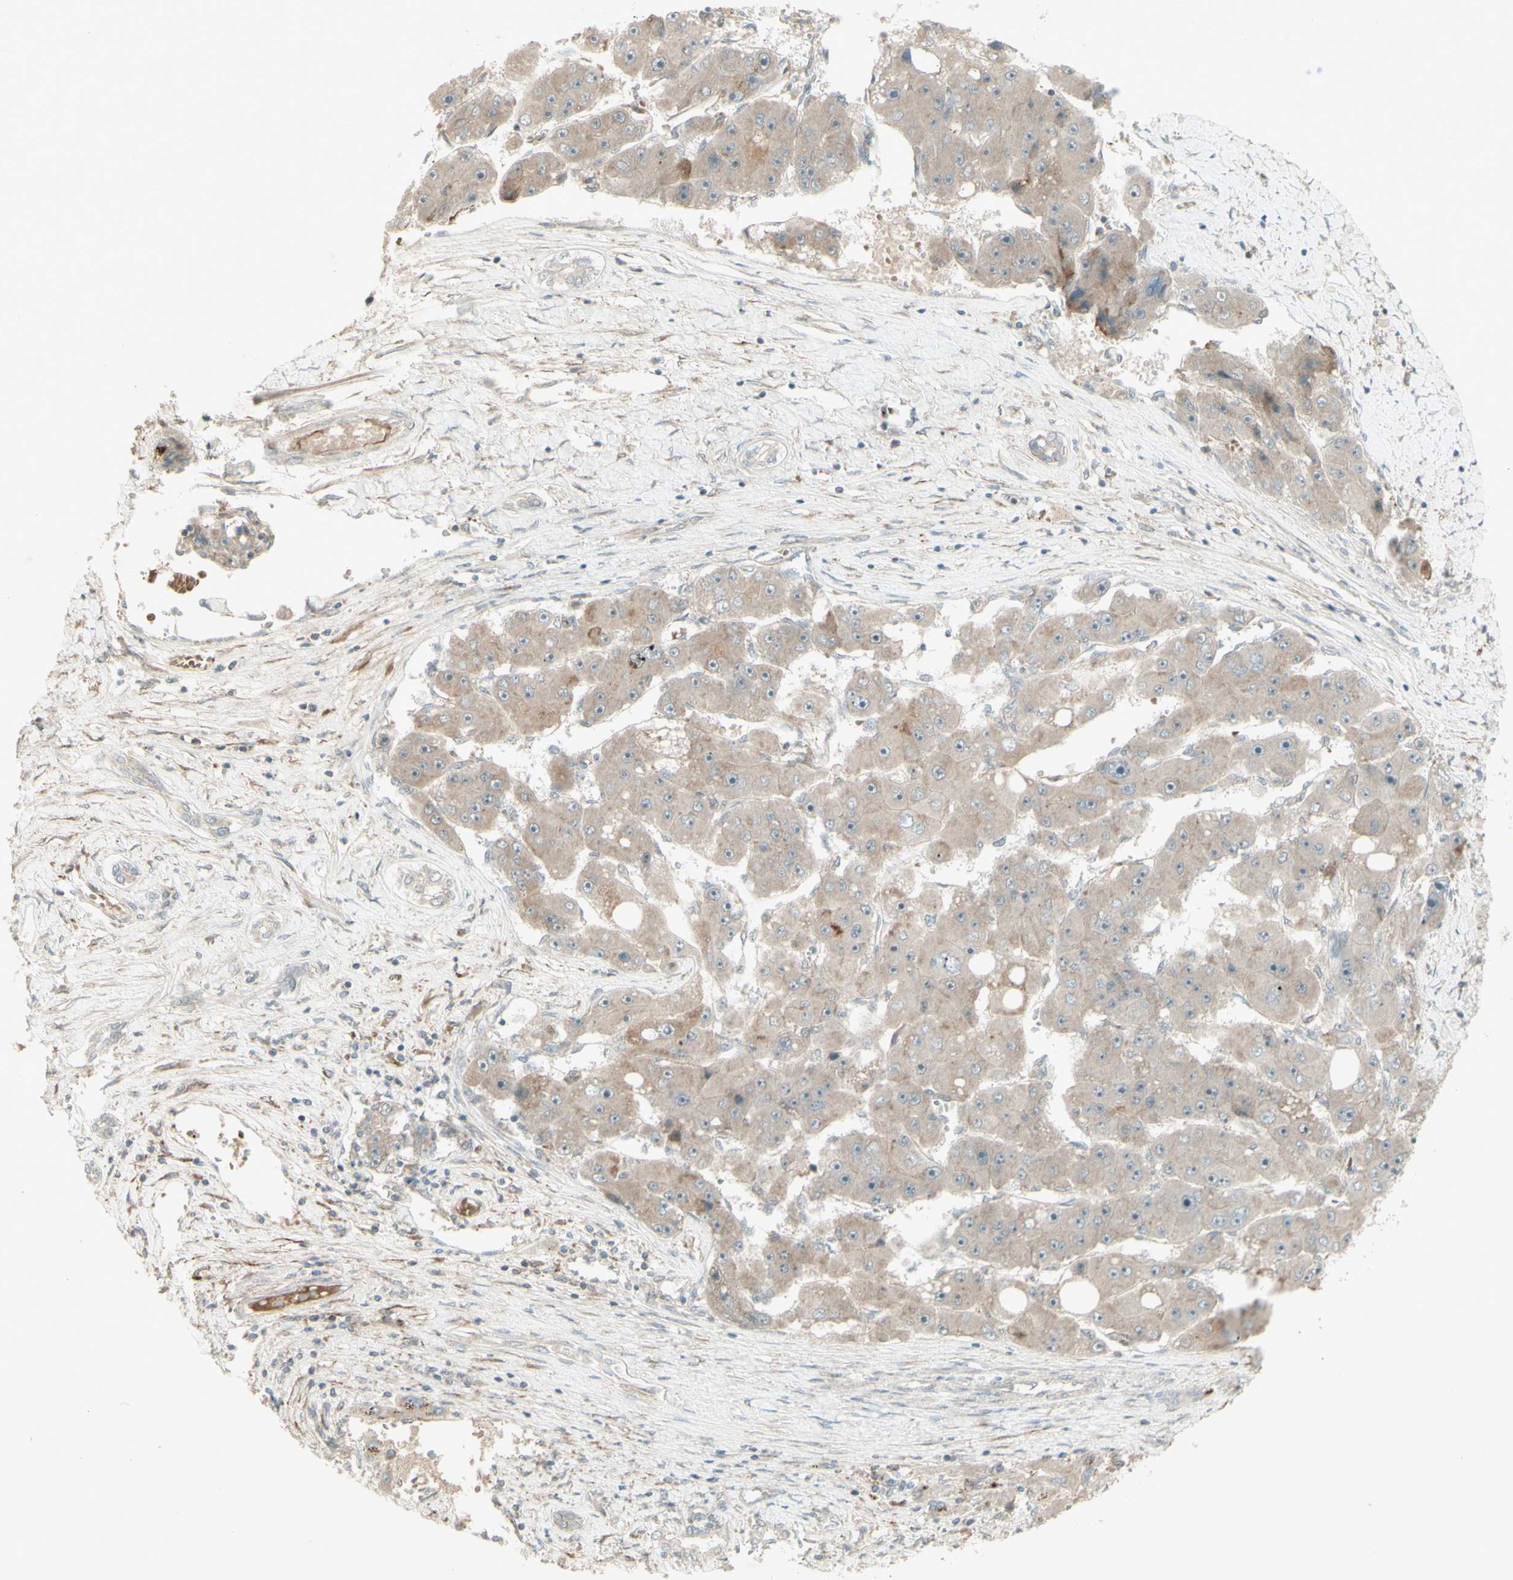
{"staining": {"intensity": "negative", "quantity": "none", "location": "none"}, "tissue": "liver cancer", "cell_type": "Tumor cells", "image_type": "cancer", "snomed": [{"axis": "morphology", "description": "Carcinoma, Hepatocellular, NOS"}, {"axis": "topography", "description": "Liver"}], "caption": "Immunohistochemistry (IHC) histopathology image of neoplastic tissue: liver cancer stained with DAB (3,3'-diaminobenzidine) reveals no significant protein expression in tumor cells.", "gene": "MSH6", "patient": {"sex": "female", "age": 61}}